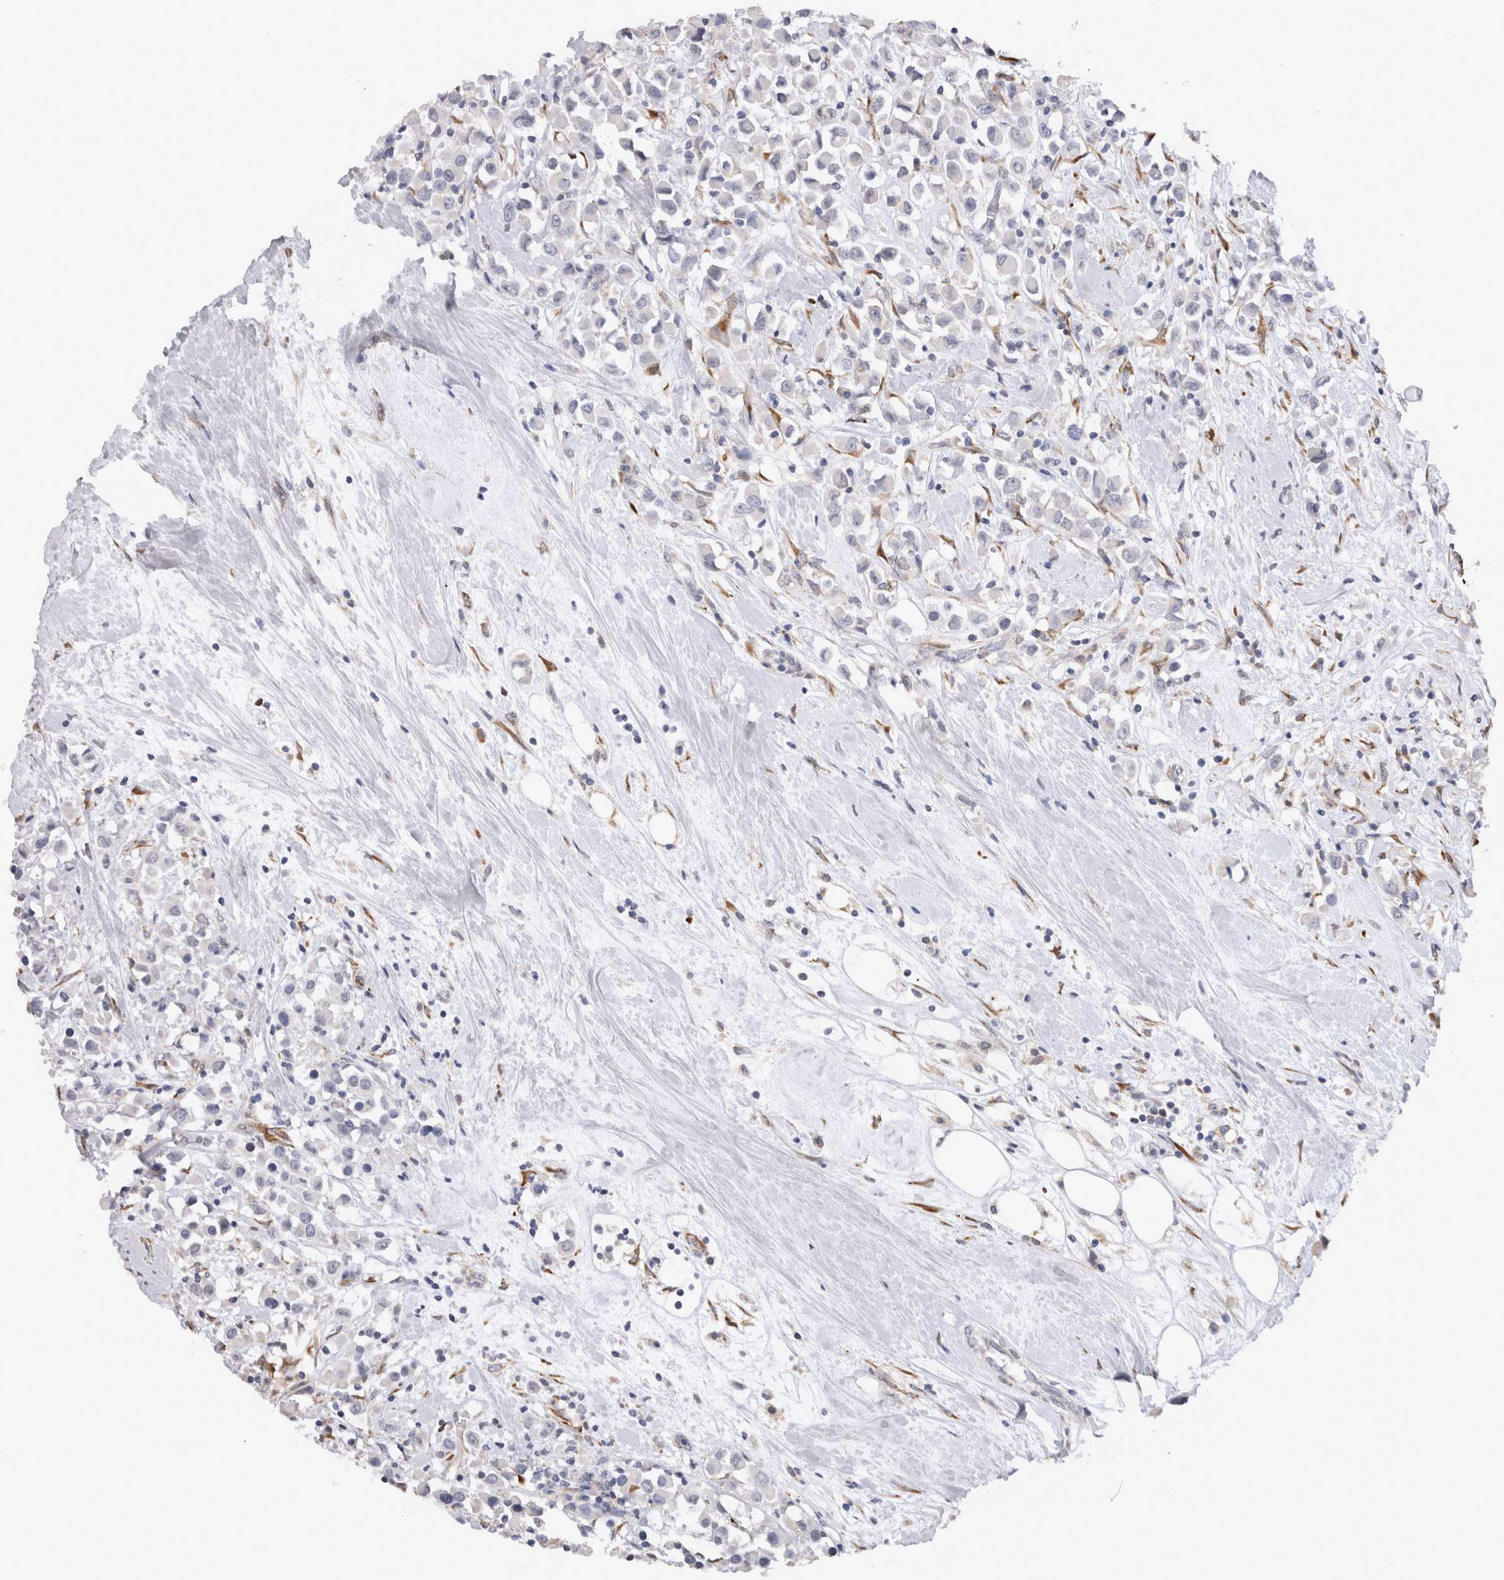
{"staining": {"intensity": "negative", "quantity": "none", "location": "none"}, "tissue": "breast cancer", "cell_type": "Tumor cells", "image_type": "cancer", "snomed": [{"axis": "morphology", "description": "Duct carcinoma"}, {"axis": "topography", "description": "Breast"}], "caption": "Immunohistochemical staining of human breast cancer (infiltrating ductal carcinoma) displays no significant positivity in tumor cells.", "gene": "VCPIP1", "patient": {"sex": "female", "age": 61}}